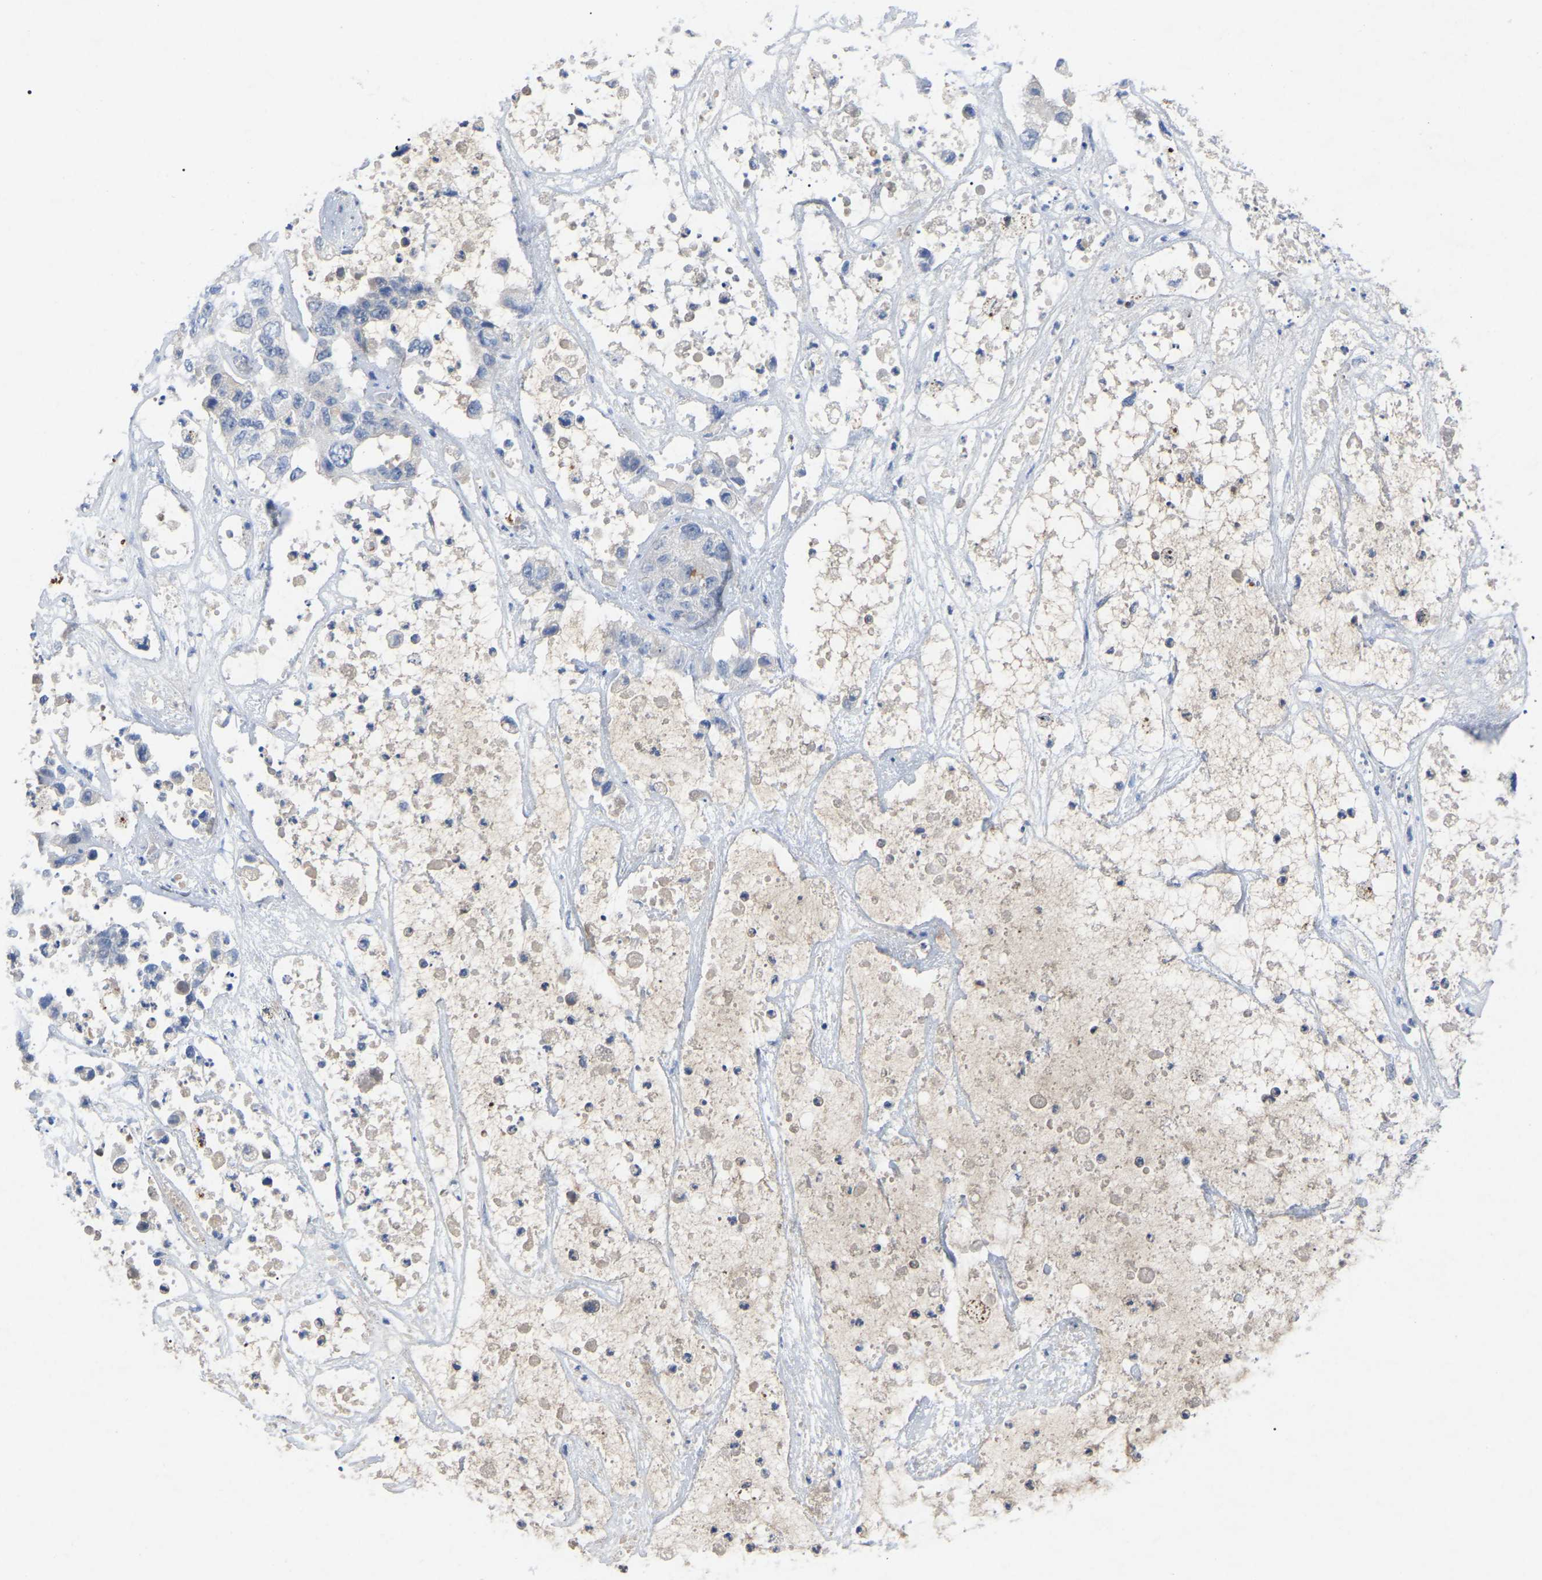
{"staining": {"intensity": "negative", "quantity": "none", "location": "none"}, "tissue": "pancreatic cancer", "cell_type": "Tumor cells", "image_type": "cancer", "snomed": [{"axis": "morphology", "description": "Adenocarcinoma, NOS"}, {"axis": "topography", "description": "Pancreas"}], "caption": "This is an IHC micrograph of pancreatic cancer (adenocarcinoma). There is no positivity in tumor cells.", "gene": "SMPD2", "patient": {"sex": "female", "age": 78}}